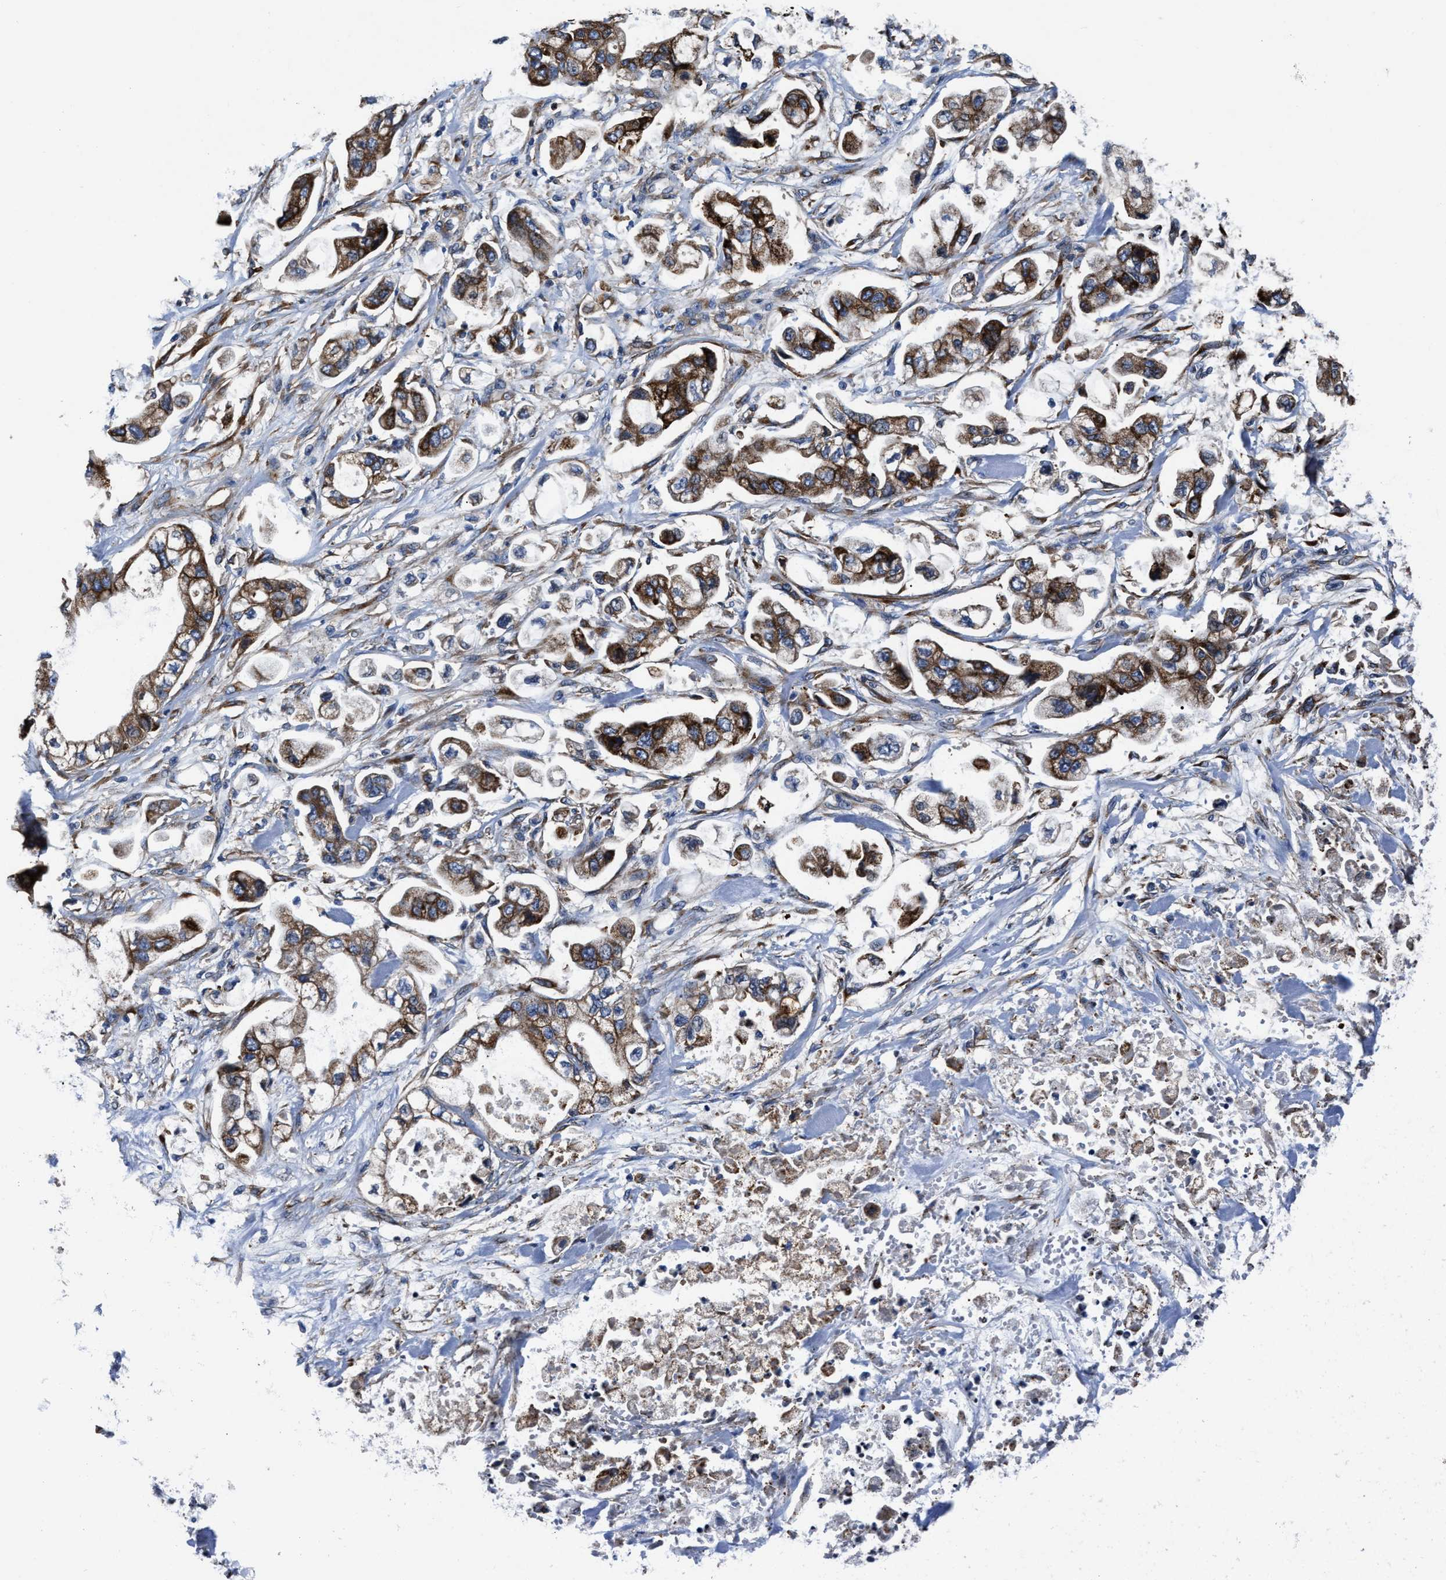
{"staining": {"intensity": "moderate", "quantity": ">75%", "location": "cytoplasmic/membranous"}, "tissue": "stomach cancer", "cell_type": "Tumor cells", "image_type": "cancer", "snomed": [{"axis": "morphology", "description": "Normal tissue, NOS"}, {"axis": "morphology", "description": "Adenocarcinoma, NOS"}, {"axis": "topography", "description": "Stomach"}], "caption": "Human stomach adenocarcinoma stained for a protein (brown) demonstrates moderate cytoplasmic/membranous positive positivity in about >75% of tumor cells.", "gene": "SLC12A2", "patient": {"sex": "male", "age": 62}}